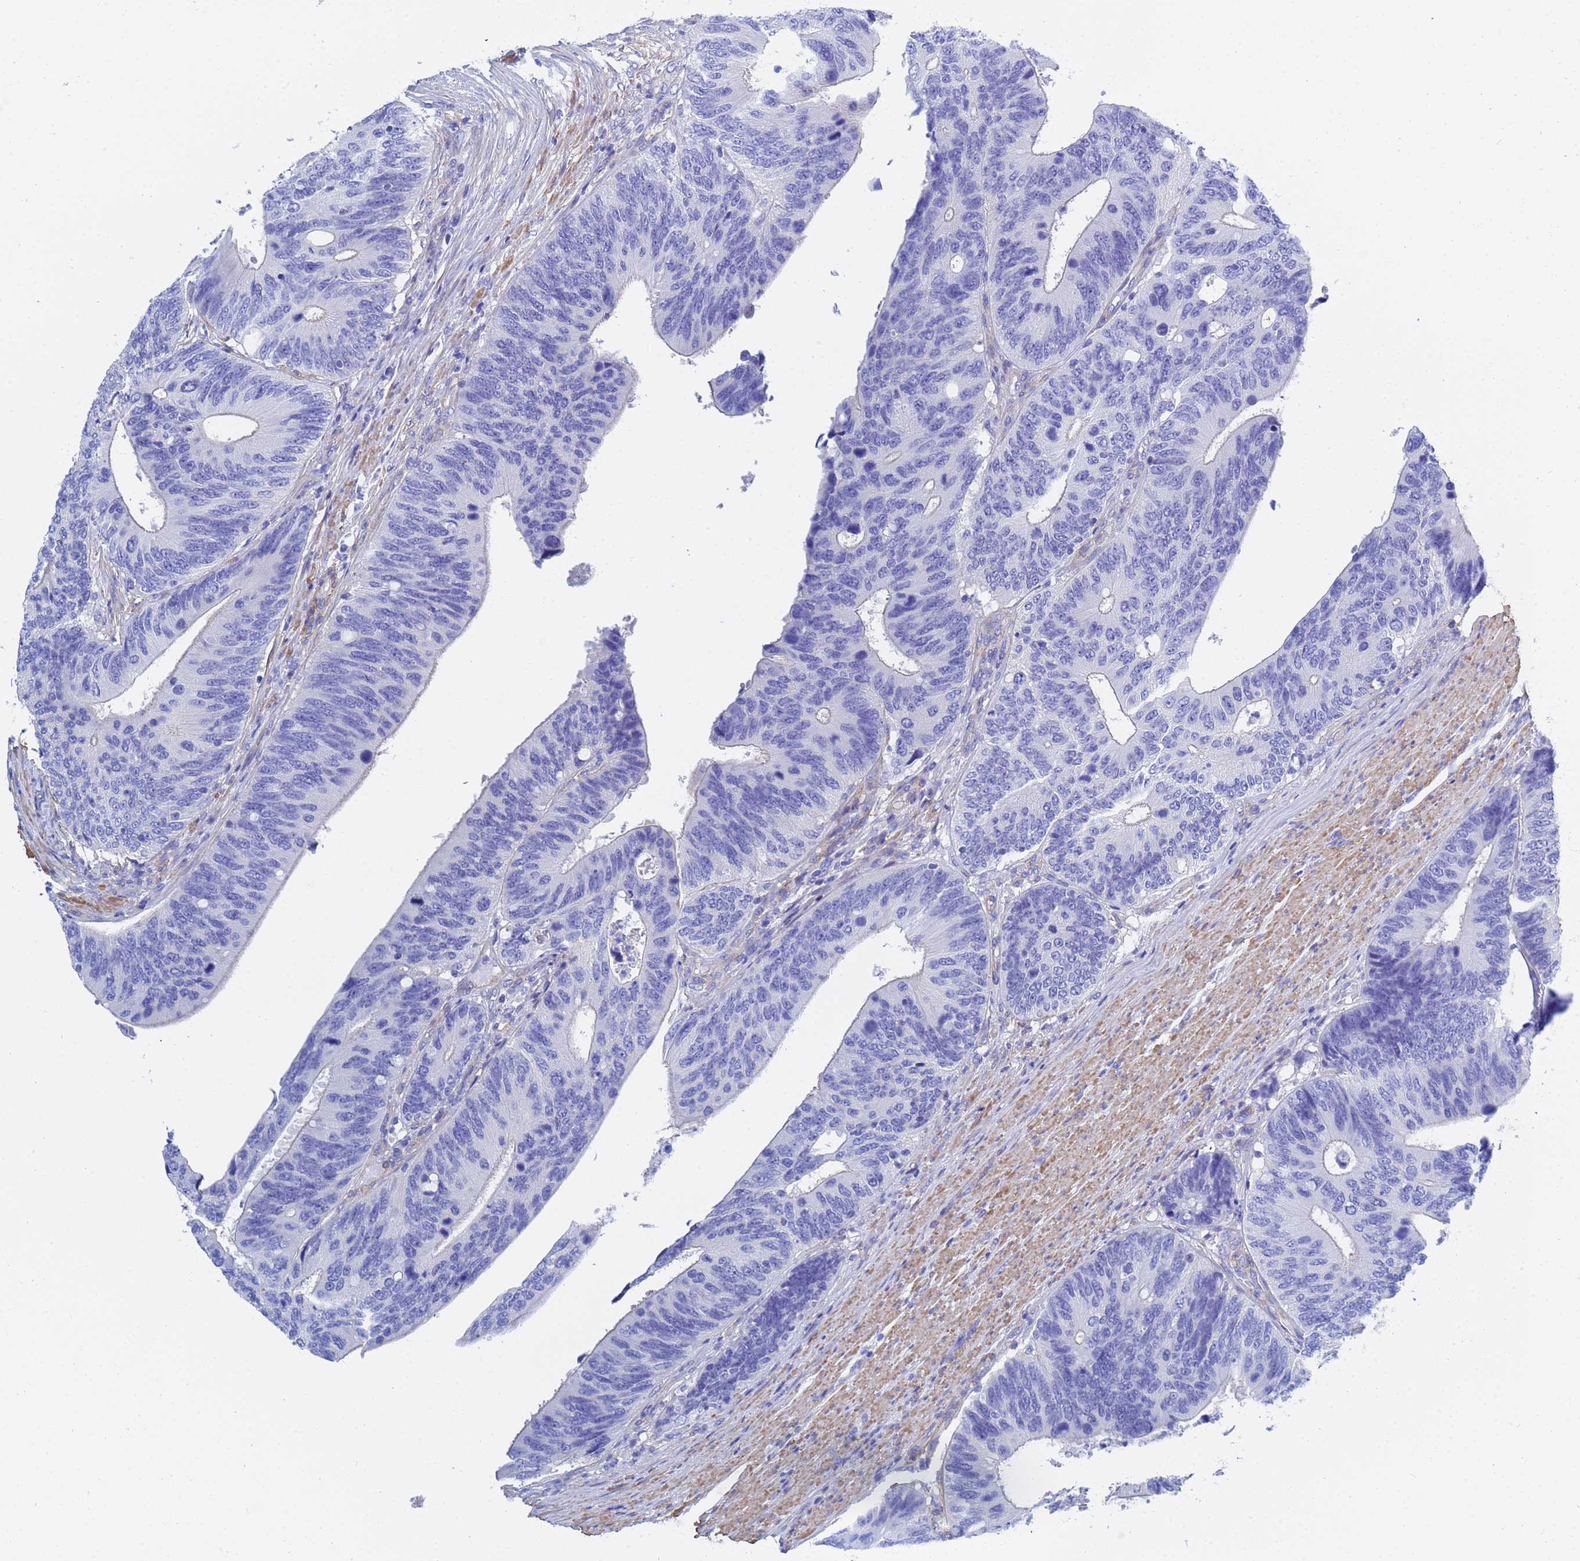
{"staining": {"intensity": "negative", "quantity": "none", "location": "none"}, "tissue": "colorectal cancer", "cell_type": "Tumor cells", "image_type": "cancer", "snomed": [{"axis": "morphology", "description": "Adenocarcinoma, NOS"}, {"axis": "topography", "description": "Colon"}], "caption": "The image demonstrates no staining of tumor cells in colorectal cancer (adenocarcinoma). (DAB immunohistochemistry (IHC), high magnification).", "gene": "CST4", "patient": {"sex": "male", "age": 87}}